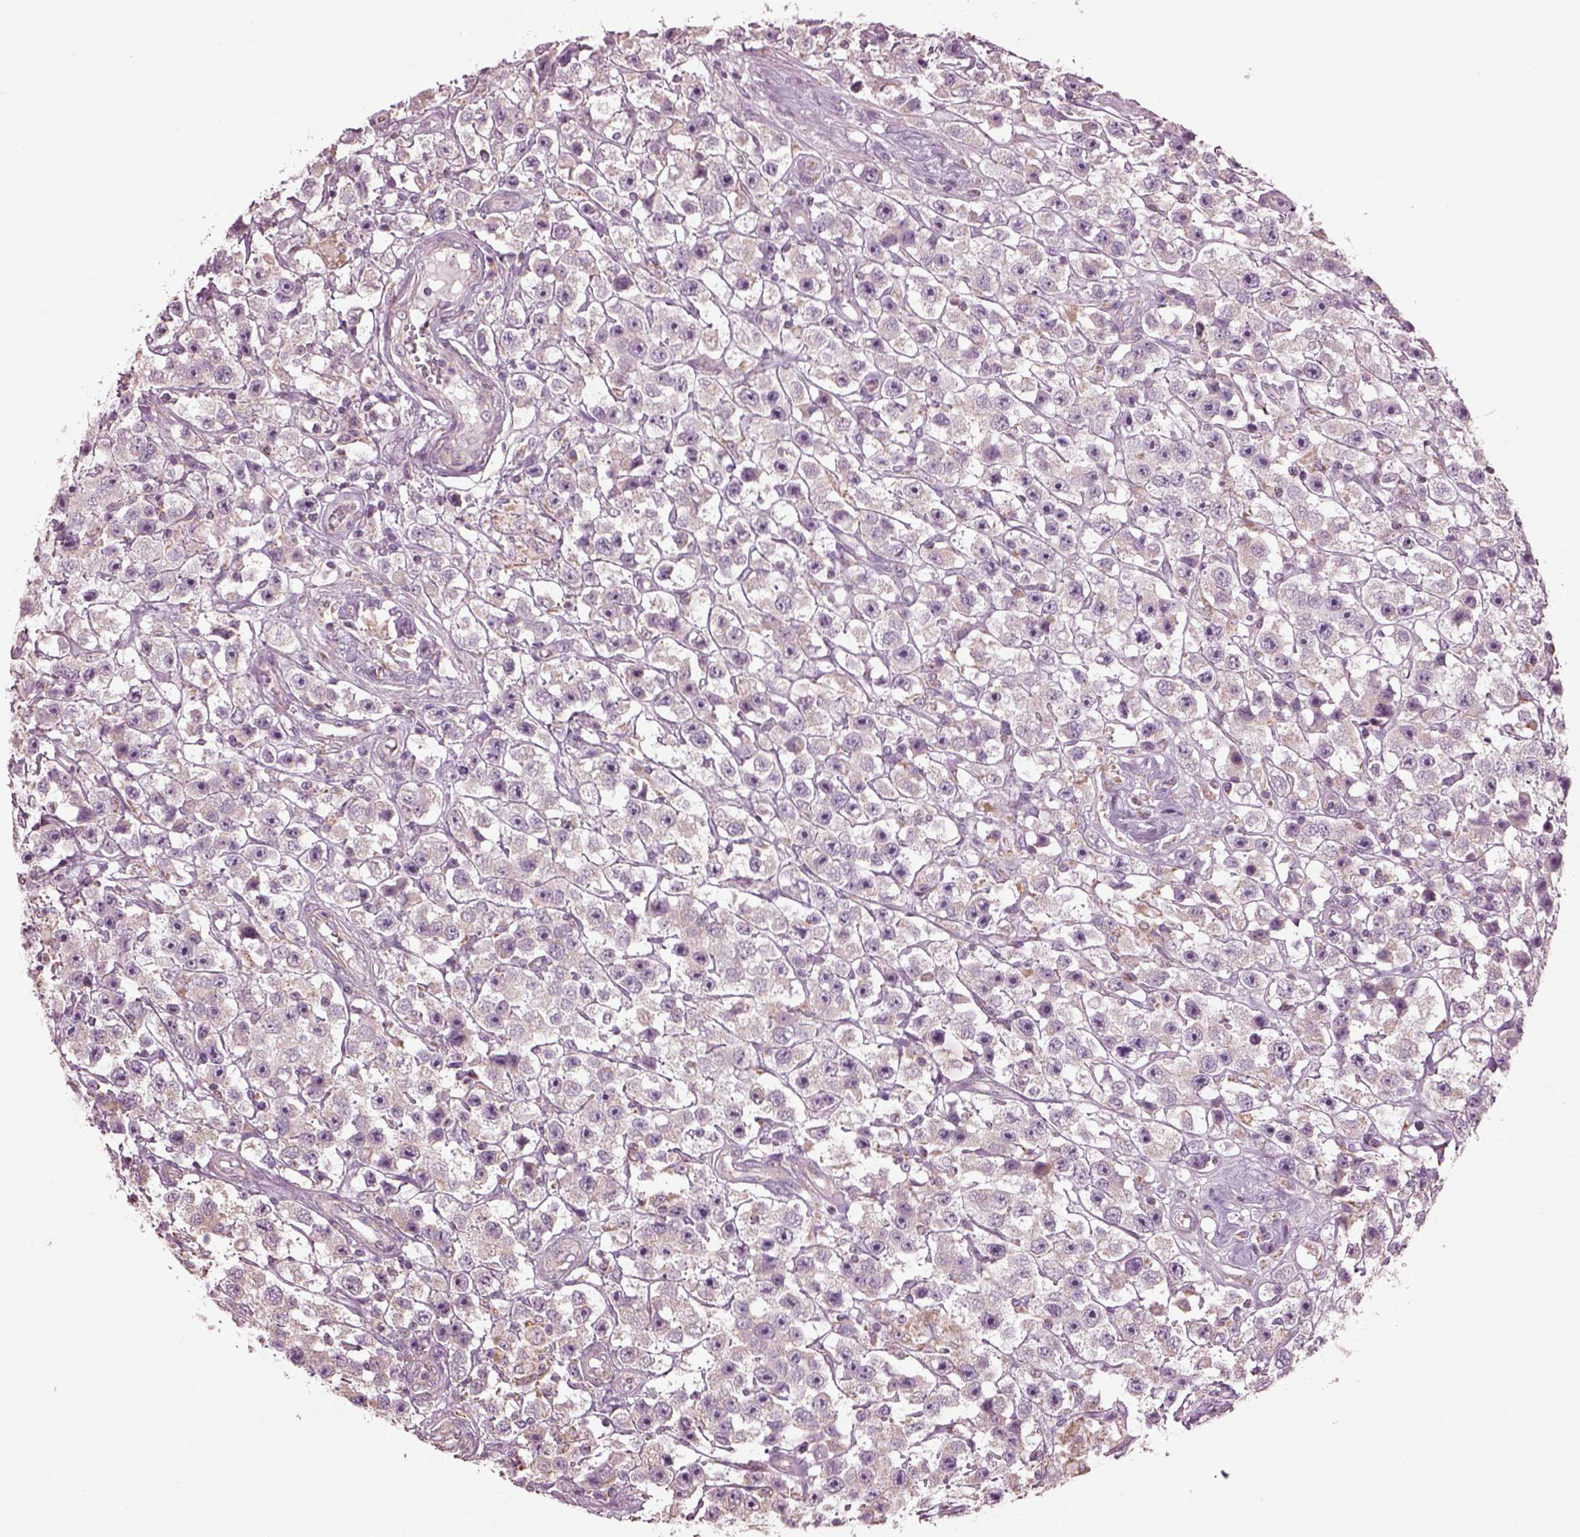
{"staining": {"intensity": "negative", "quantity": "none", "location": "none"}, "tissue": "testis cancer", "cell_type": "Tumor cells", "image_type": "cancer", "snomed": [{"axis": "morphology", "description": "Seminoma, NOS"}, {"axis": "topography", "description": "Testis"}], "caption": "IHC of testis cancer displays no staining in tumor cells.", "gene": "SPATA7", "patient": {"sex": "male", "age": 45}}